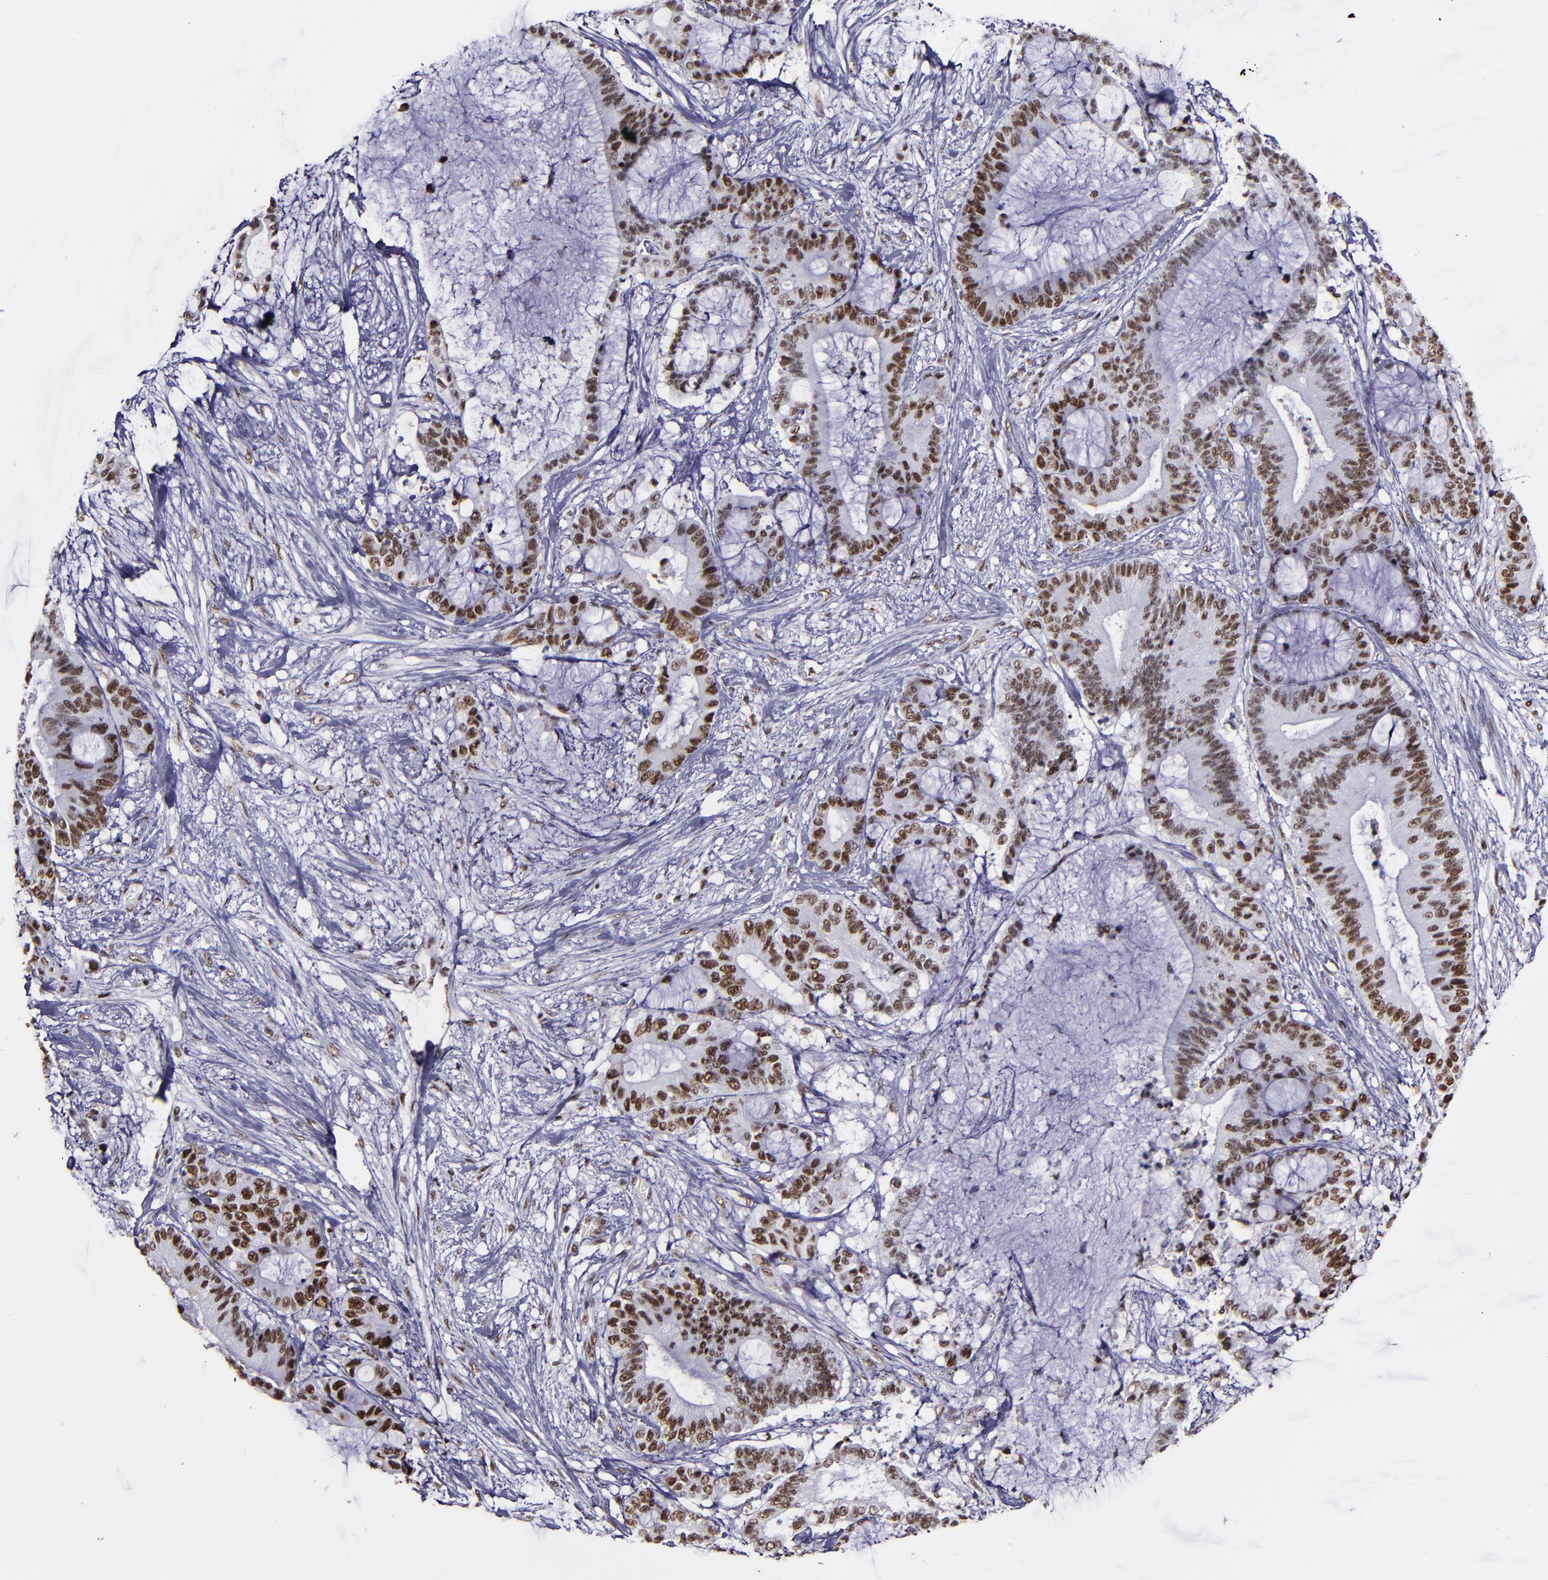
{"staining": {"intensity": "moderate", "quantity": ">75%", "location": "nuclear"}, "tissue": "liver cancer", "cell_type": "Tumor cells", "image_type": "cancer", "snomed": [{"axis": "morphology", "description": "Cholangiocarcinoma"}, {"axis": "topography", "description": "Liver"}], "caption": "Human liver cholangiocarcinoma stained with a brown dye exhibits moderate nuclear positive expression in about >75% of tumor cells.", "gene": "PPP4R3A", "patient": {"sex": "female", "age": 73}}